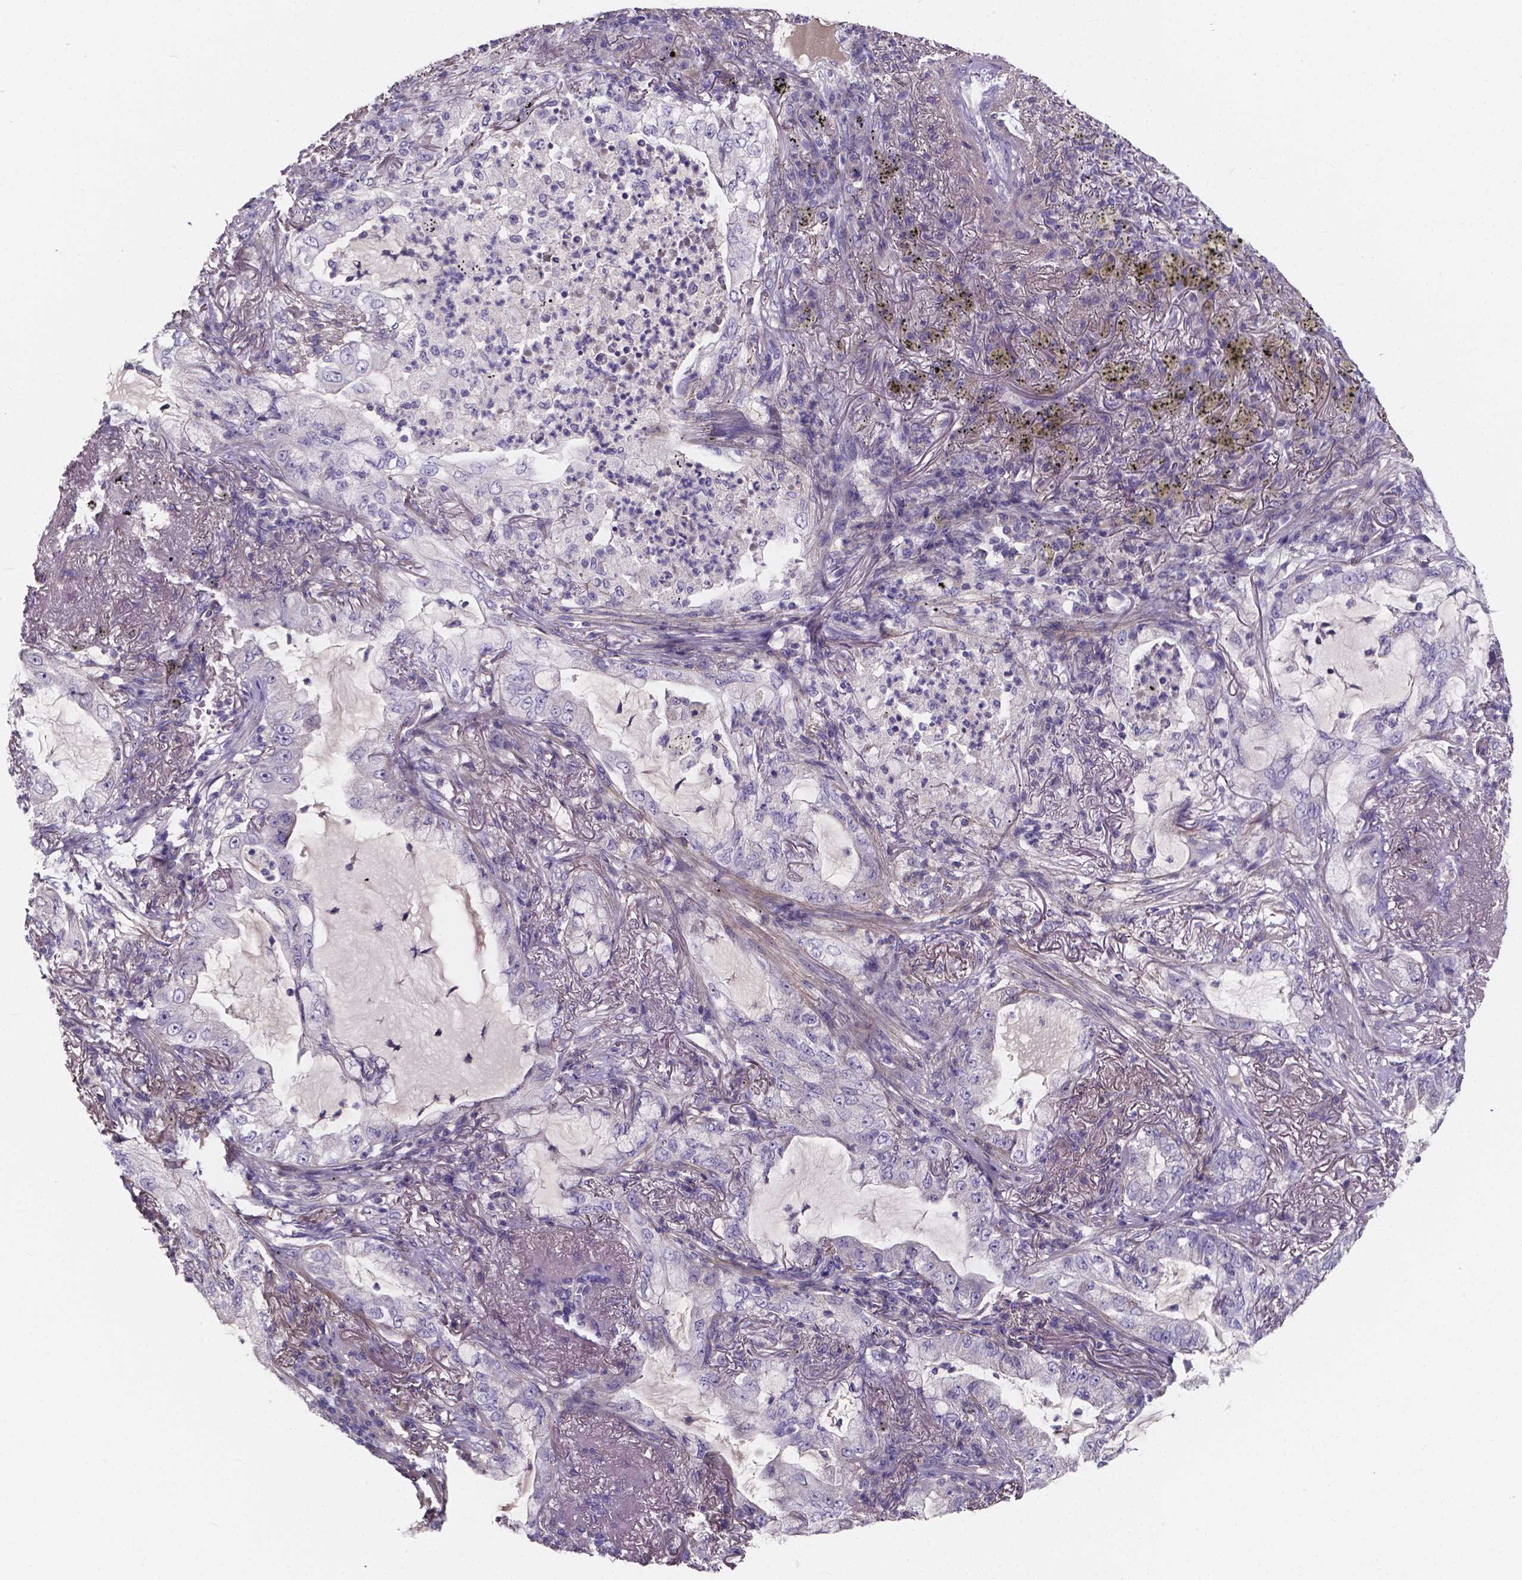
{"staining": {"intensity": "negative", "quantity": "none", "location": "none"}, "tissue": "lung cancer", "cell_type": "Tumor cells", "image_type": "cancer", "snomed": [{"axis": "morphology", "description": "Adenocarcinoma, NOS"}, {"axis": "topography", "description": "Lung"}], "caption": "Human adenocarcinoma (lung) stained for a protein using immunohistochemistry (IHC) reveals no positivity in tumor cells.", "gene": "SPOCD1", "patient": {"sex": "female", "age": 73}}